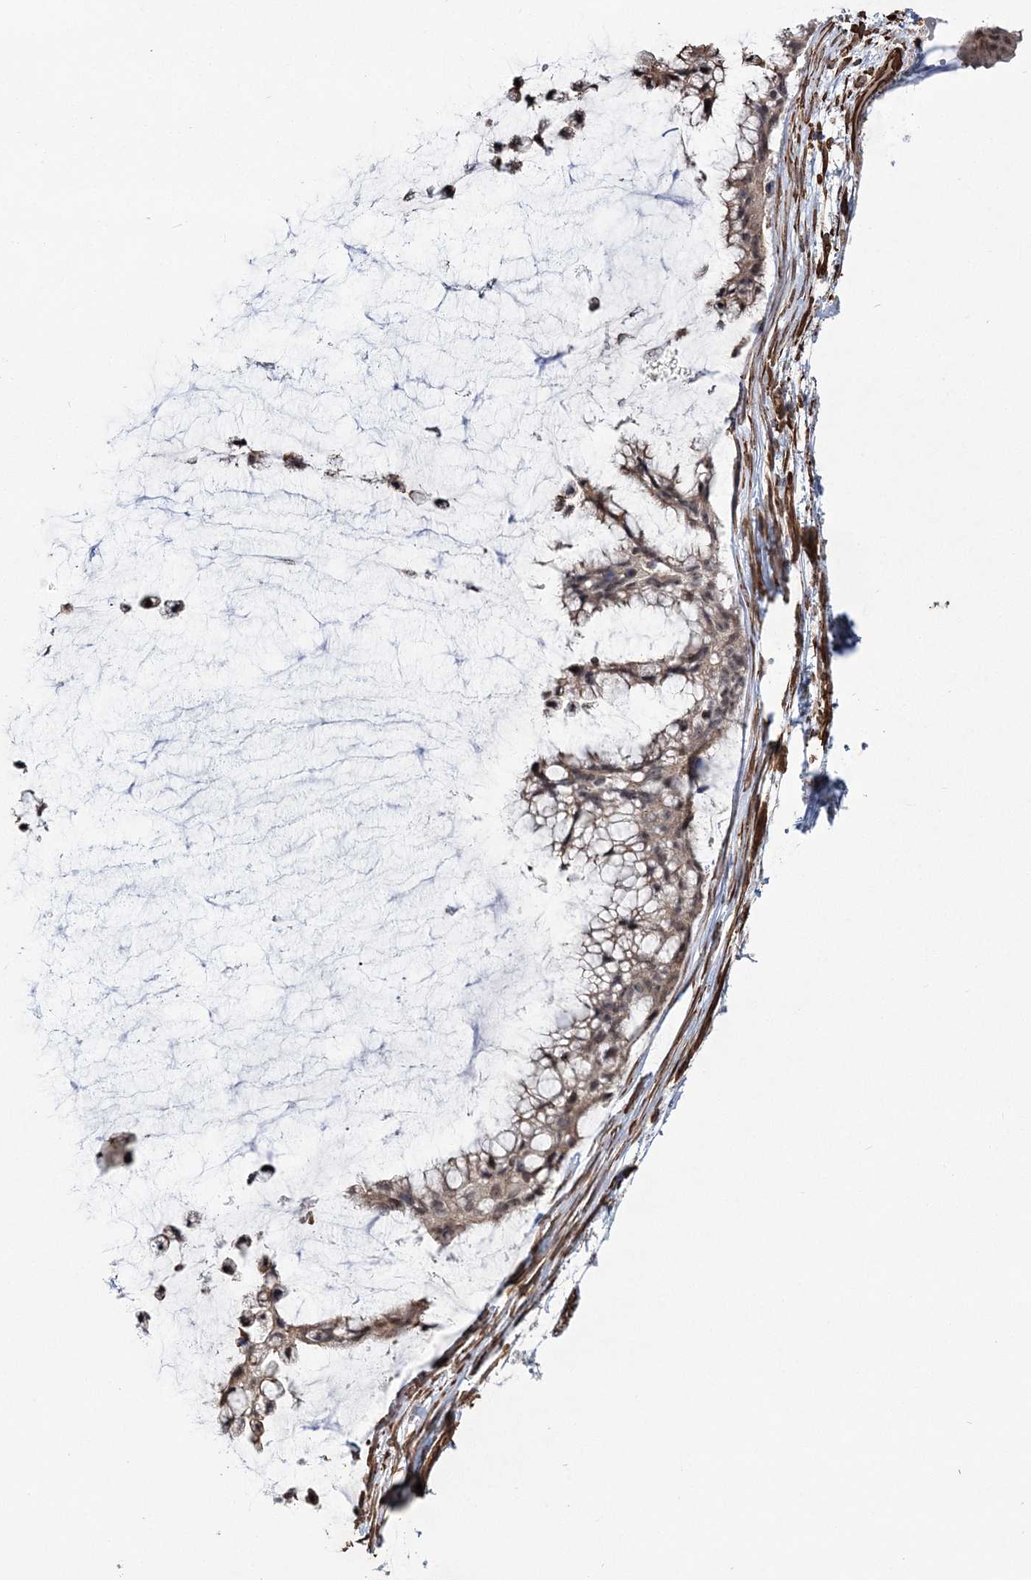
{"staining": {"intensity": "weak", "quantity": ">75%", "location": "cytoplasmic/membranous,nuclear"}, "tissue": "ovarian cancer", "cell_type": "Tumor cells", "image_type": "cancer", "snomed": [{"axis": "morphology", "description": "Cystadenocarcinoma, mucinous, NOS"}, {"axis": "topography", "description": "Ovary"}], "caption": "The histopathology image displays staining of ovarian cancer, revealing weak cytoplasmic/membranous and nuclear protein expression (brown color) within tumor cells.", "gene": "ATP11B", "patient": {"sex": "female", "age": 39}}